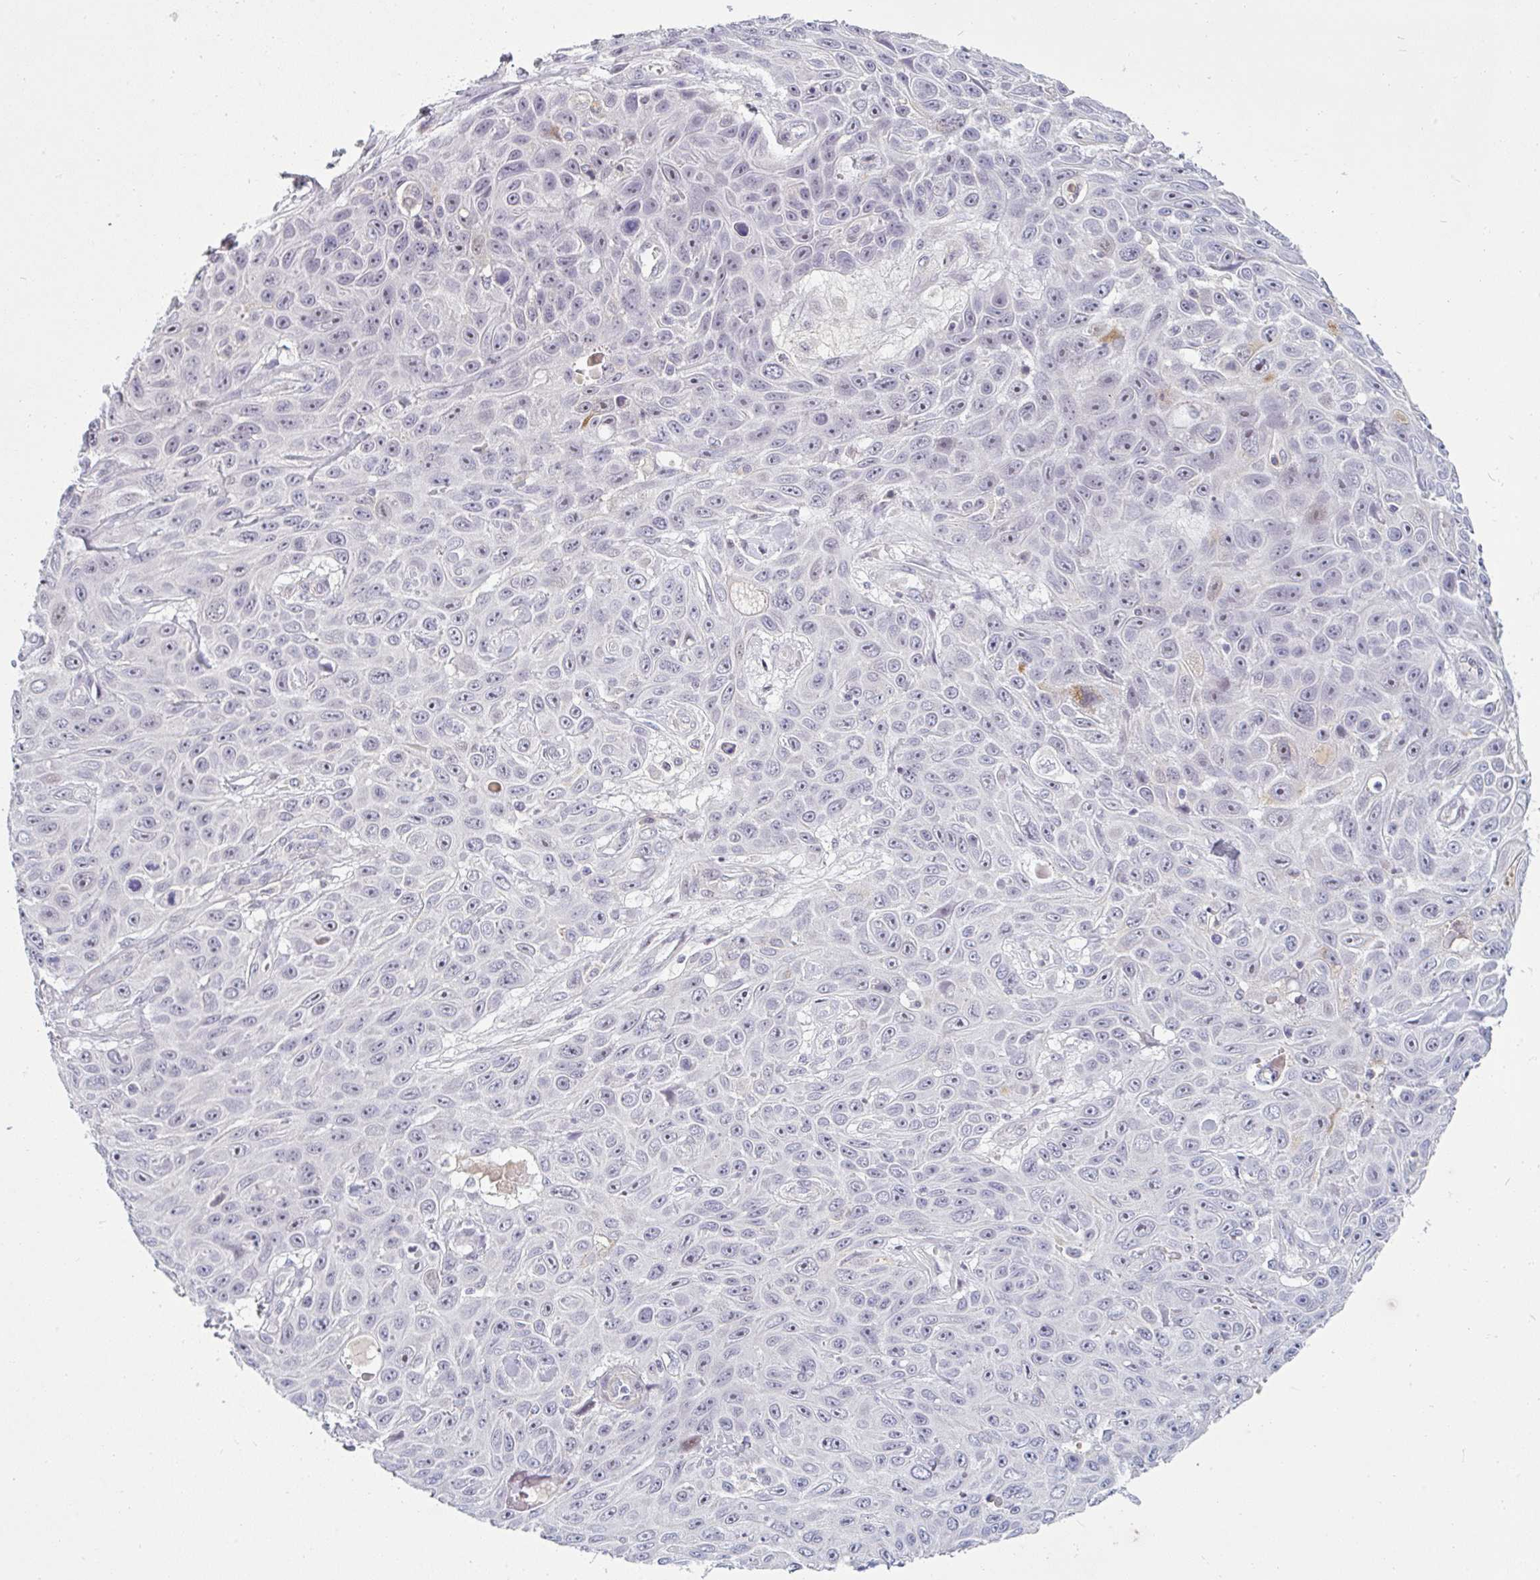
{"staining": {"intensity": "negative", "quantity": "none", "location": "none"}, "tissue": "skin cancer", "cell_type": "Tumor cells", "image_type": "cancer", "snomed": [{"axis": "morphology", "description": "Squamous cell carcinoma, NOS"}, {"axis": "topography", "description": "Skin"}], "caption": "High power microscopy photomicrograph of an immunohistochemistry photomicrograph of skin cancer, revealing no significant positivity in tumor cells. Nuclei are stained in blue.", "gene": "PPFIA4", "patient": {"sex": "male", "age": 82}}